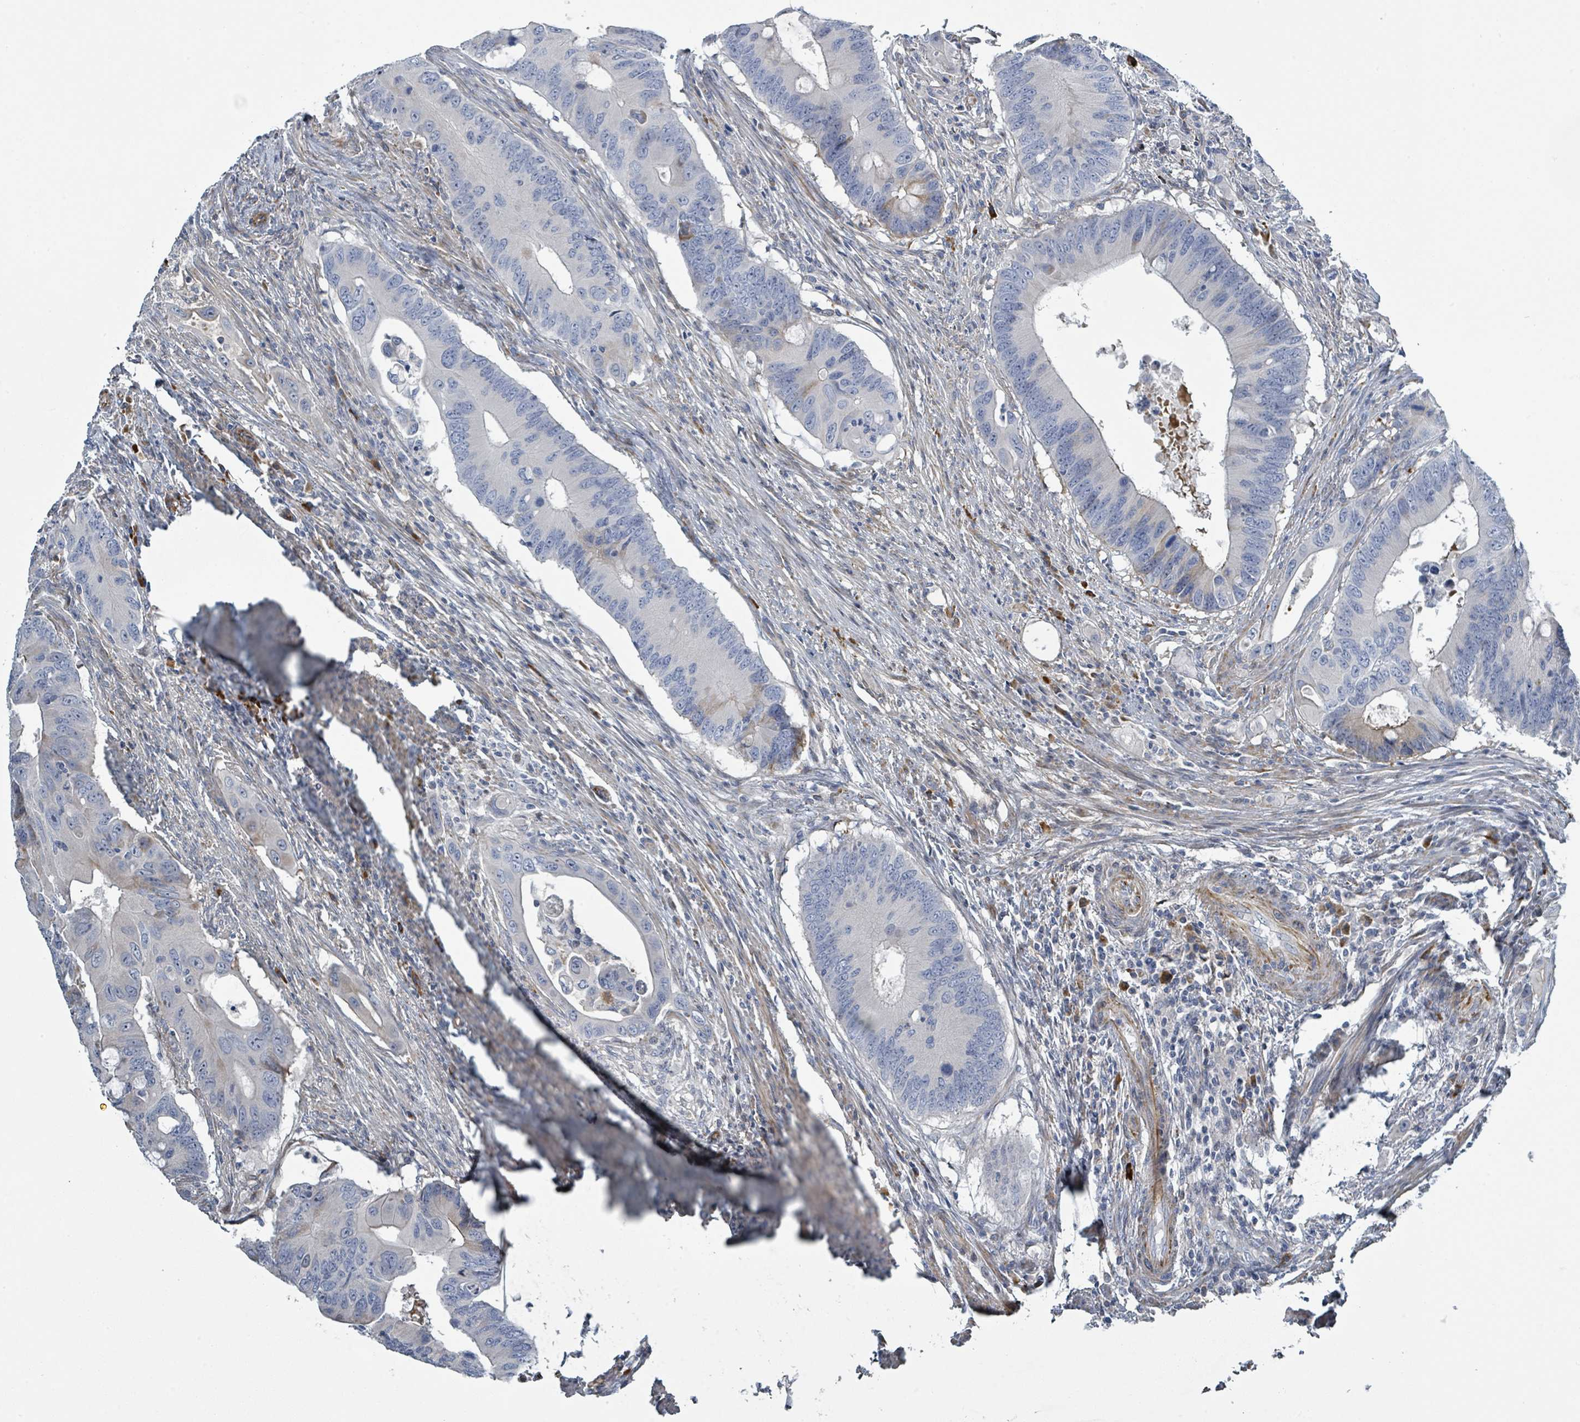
{"staining": {"intensity": "negative", "quantity": "none", "location": "none"}, "tissue": "colorectal cancer", "cell_type": "Tumor cells", "image_type": "cancer", "snomed": [{"axis": "morphology", "description": "Adenocarcinoma, NOS"}, {"axis": "topography", "description": "Colon"}], "caption": "Immunohistochemical staining of human adenocarcinoma (colorectal) displays no significant staining in tumor cells.", "gene": "RAB33B", "patient": {"sex": "male", "age": 71}}